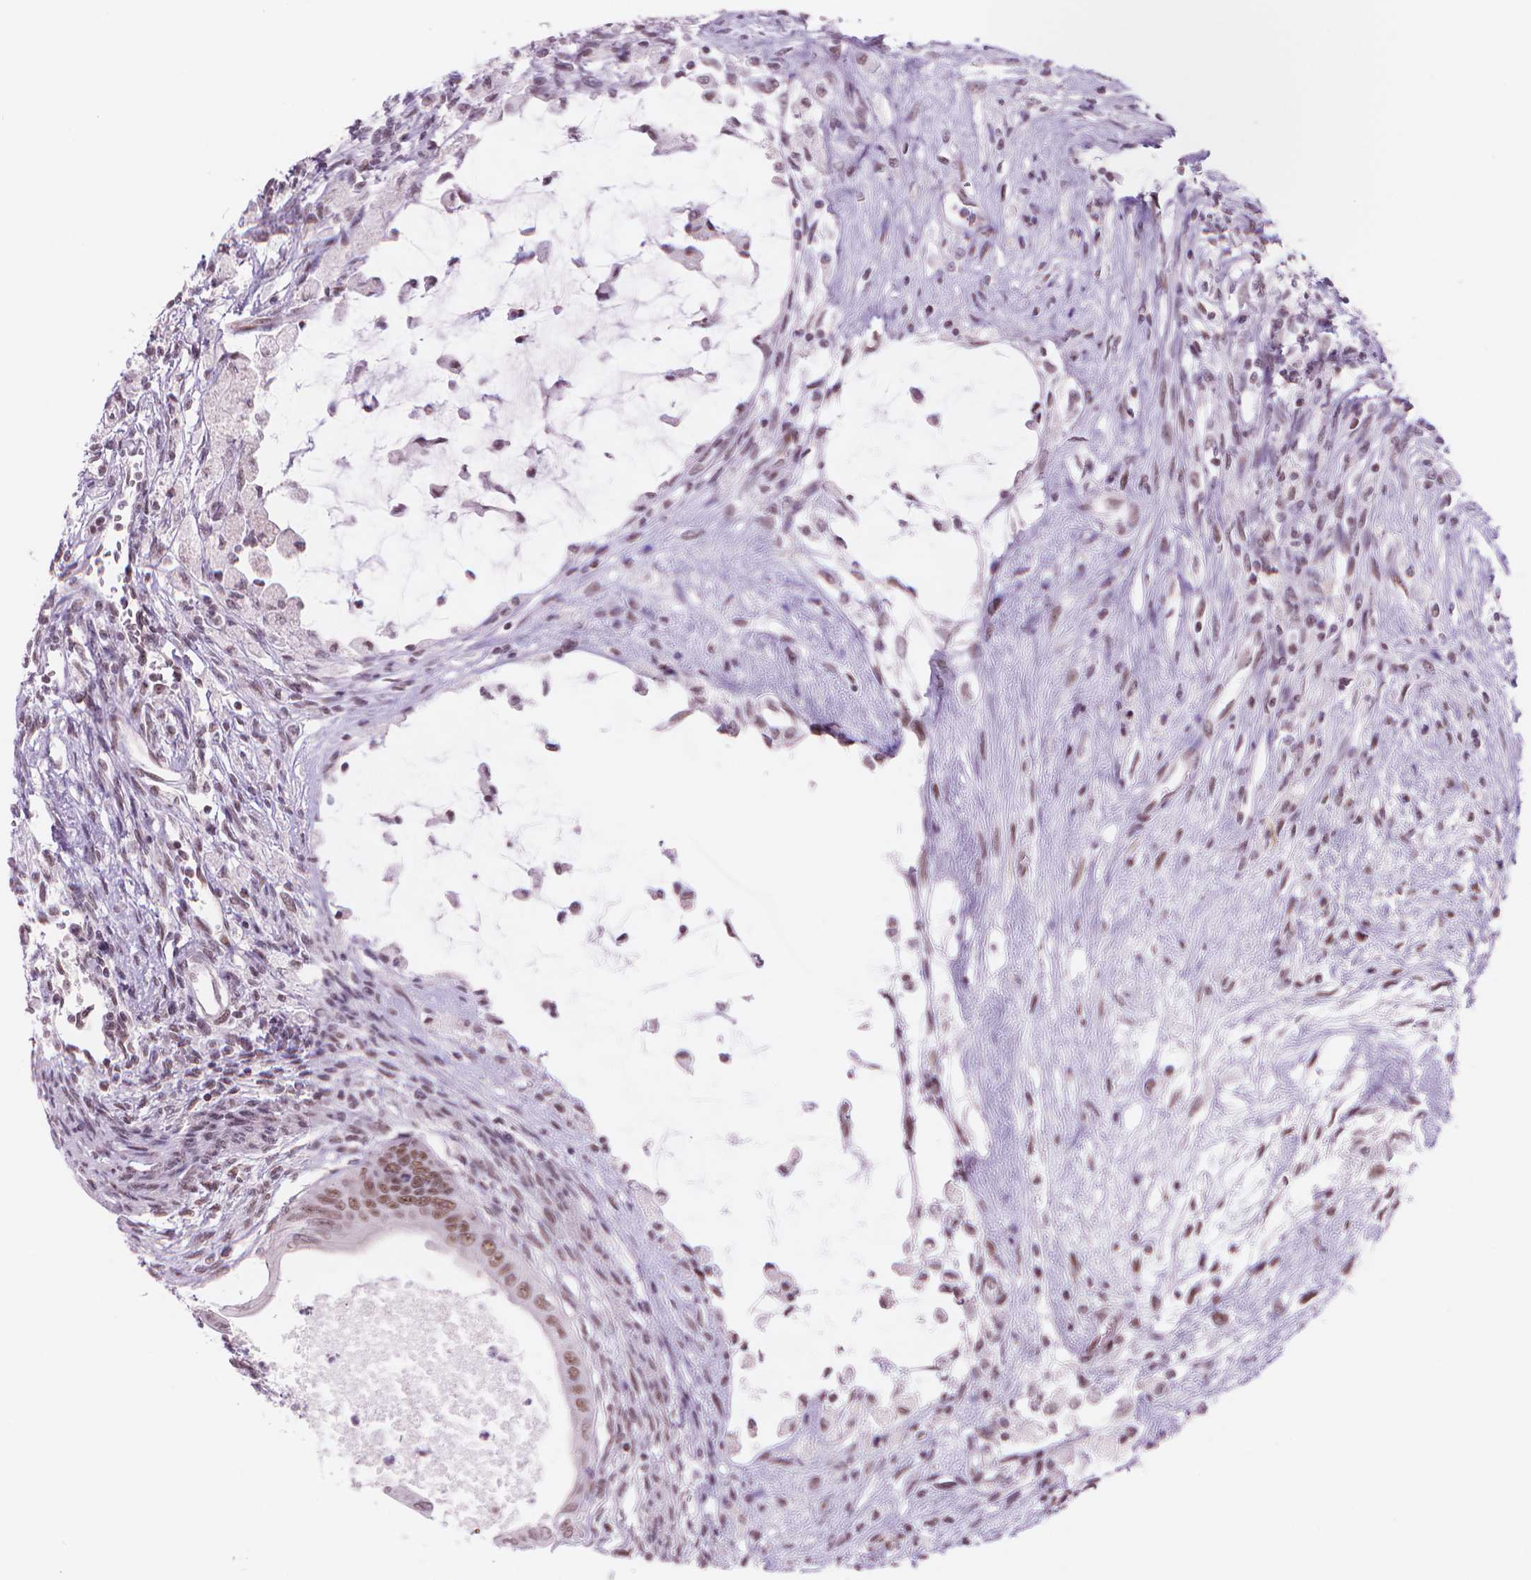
{"staining": {"intensity": "moderate", "quantity": ">75%", "location": "nuclear"}, "tissue": "testis cancer", "cell_type": "Tumor cells", "image_type": "cancer", "snomed": [{"axis": "morphology", "description": "Carcinoma, Embryonal, NOS"}, {"axis": "topography", "description": "Testis"}], "caption": "Testis embryonal carcinoma stained with DAB immunohistochemistry shows medium levels of moderate nuclear staining in approximately >75% of tumor cells.", "gene": "POLR3D", "patient": {"sex": "male", "age": 37}}